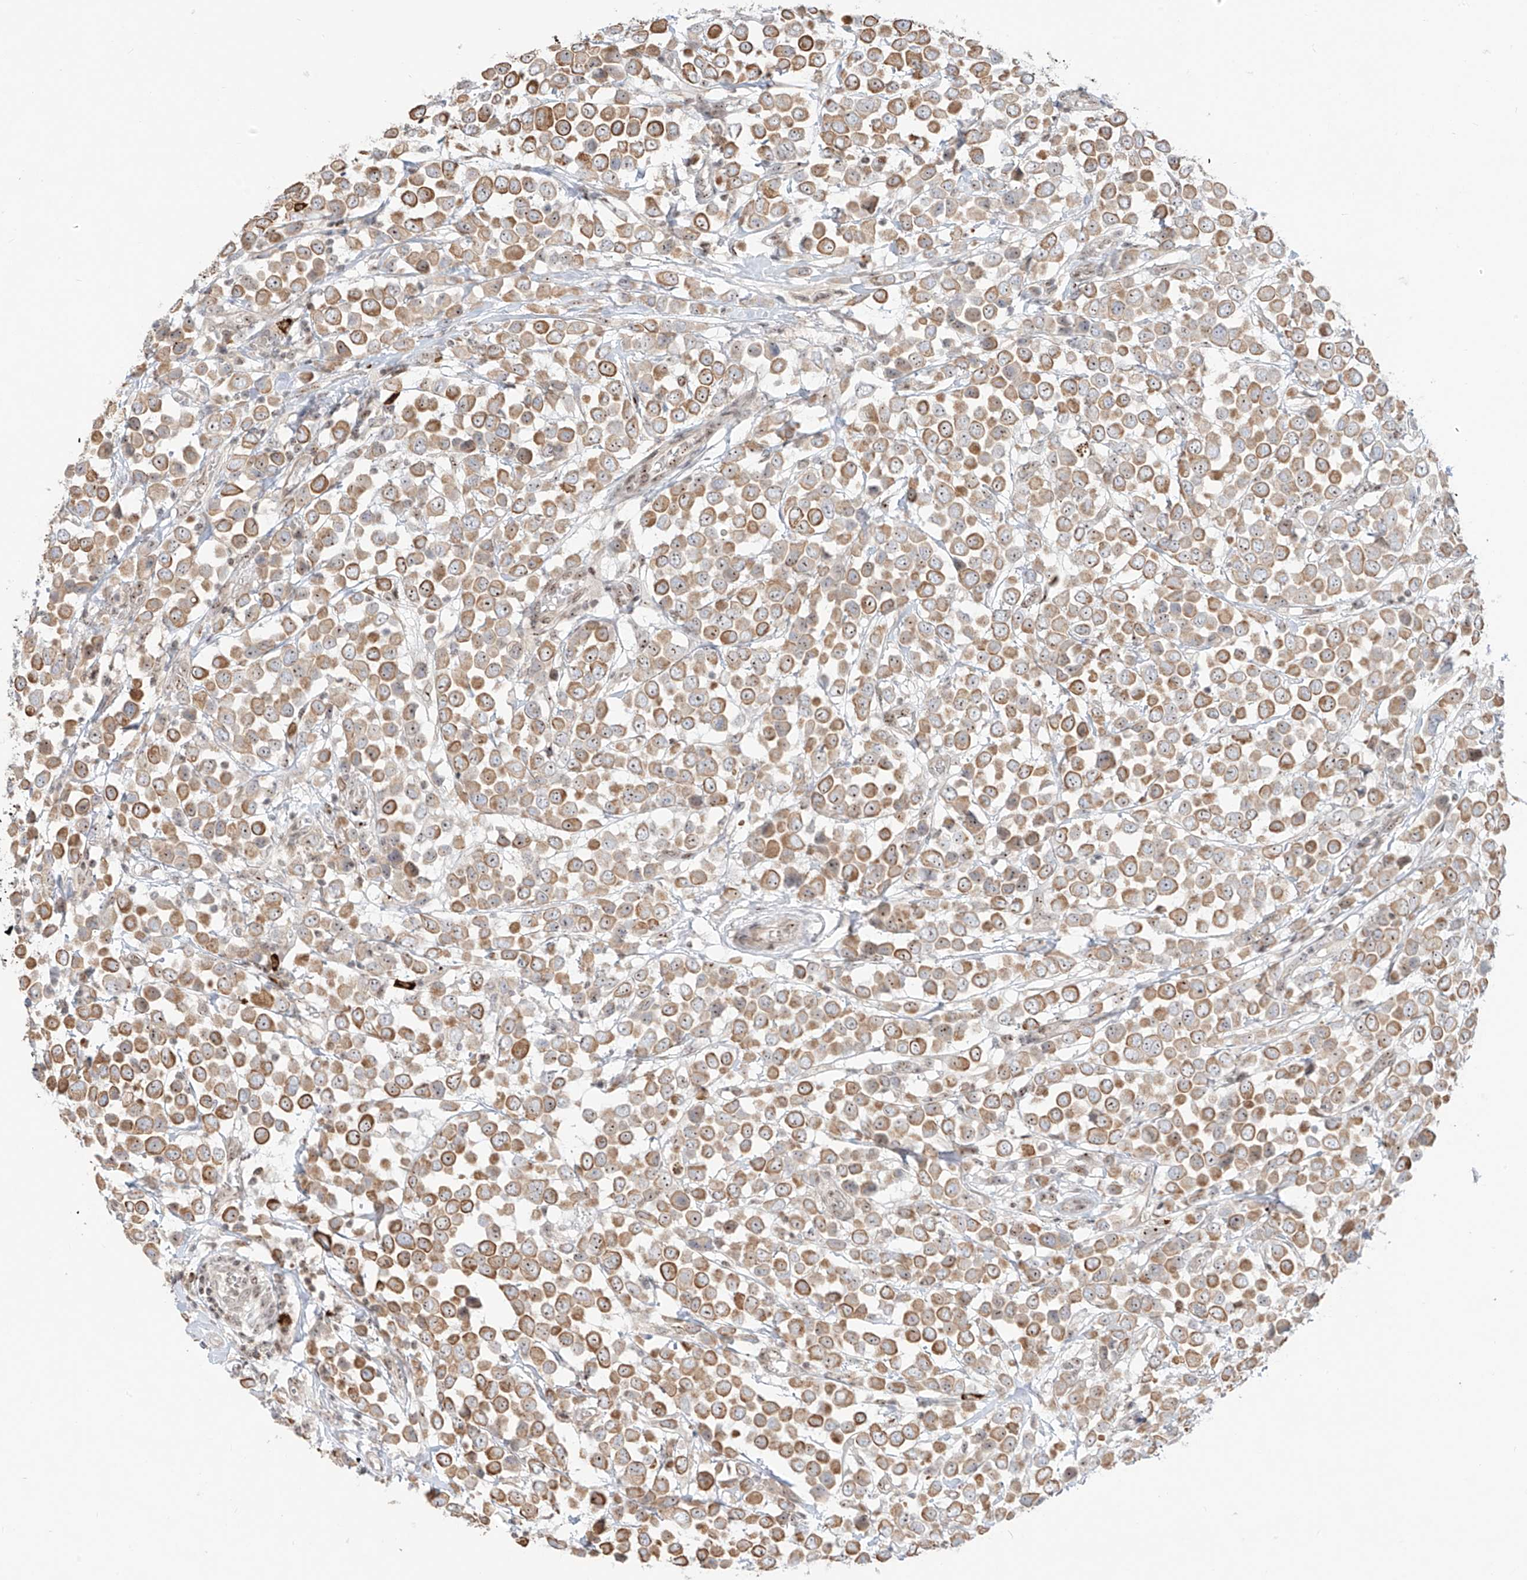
{"staining": {"intensity": "moderate", "quantity": ">75%", "location": "cytoplasmic/membranous,nuclear"}, "tissue": "breast cancer", "cell_type": "Tumor cells", "image_type": "cancer", "snomed": [{"axis": "morphology", "description": "Duct carcinoma"}, {"axis": "topography", "description": "Breast"}], "caption": "The image displays staining of breast cancer (infiltrating ductal carcinoma), revealing moderate cytoplasmic/membranous and nuclear protein expression (brown color) within tumor cells.", "gene": "ZNF512", "patient": {"sex": "female", "age": 61}}